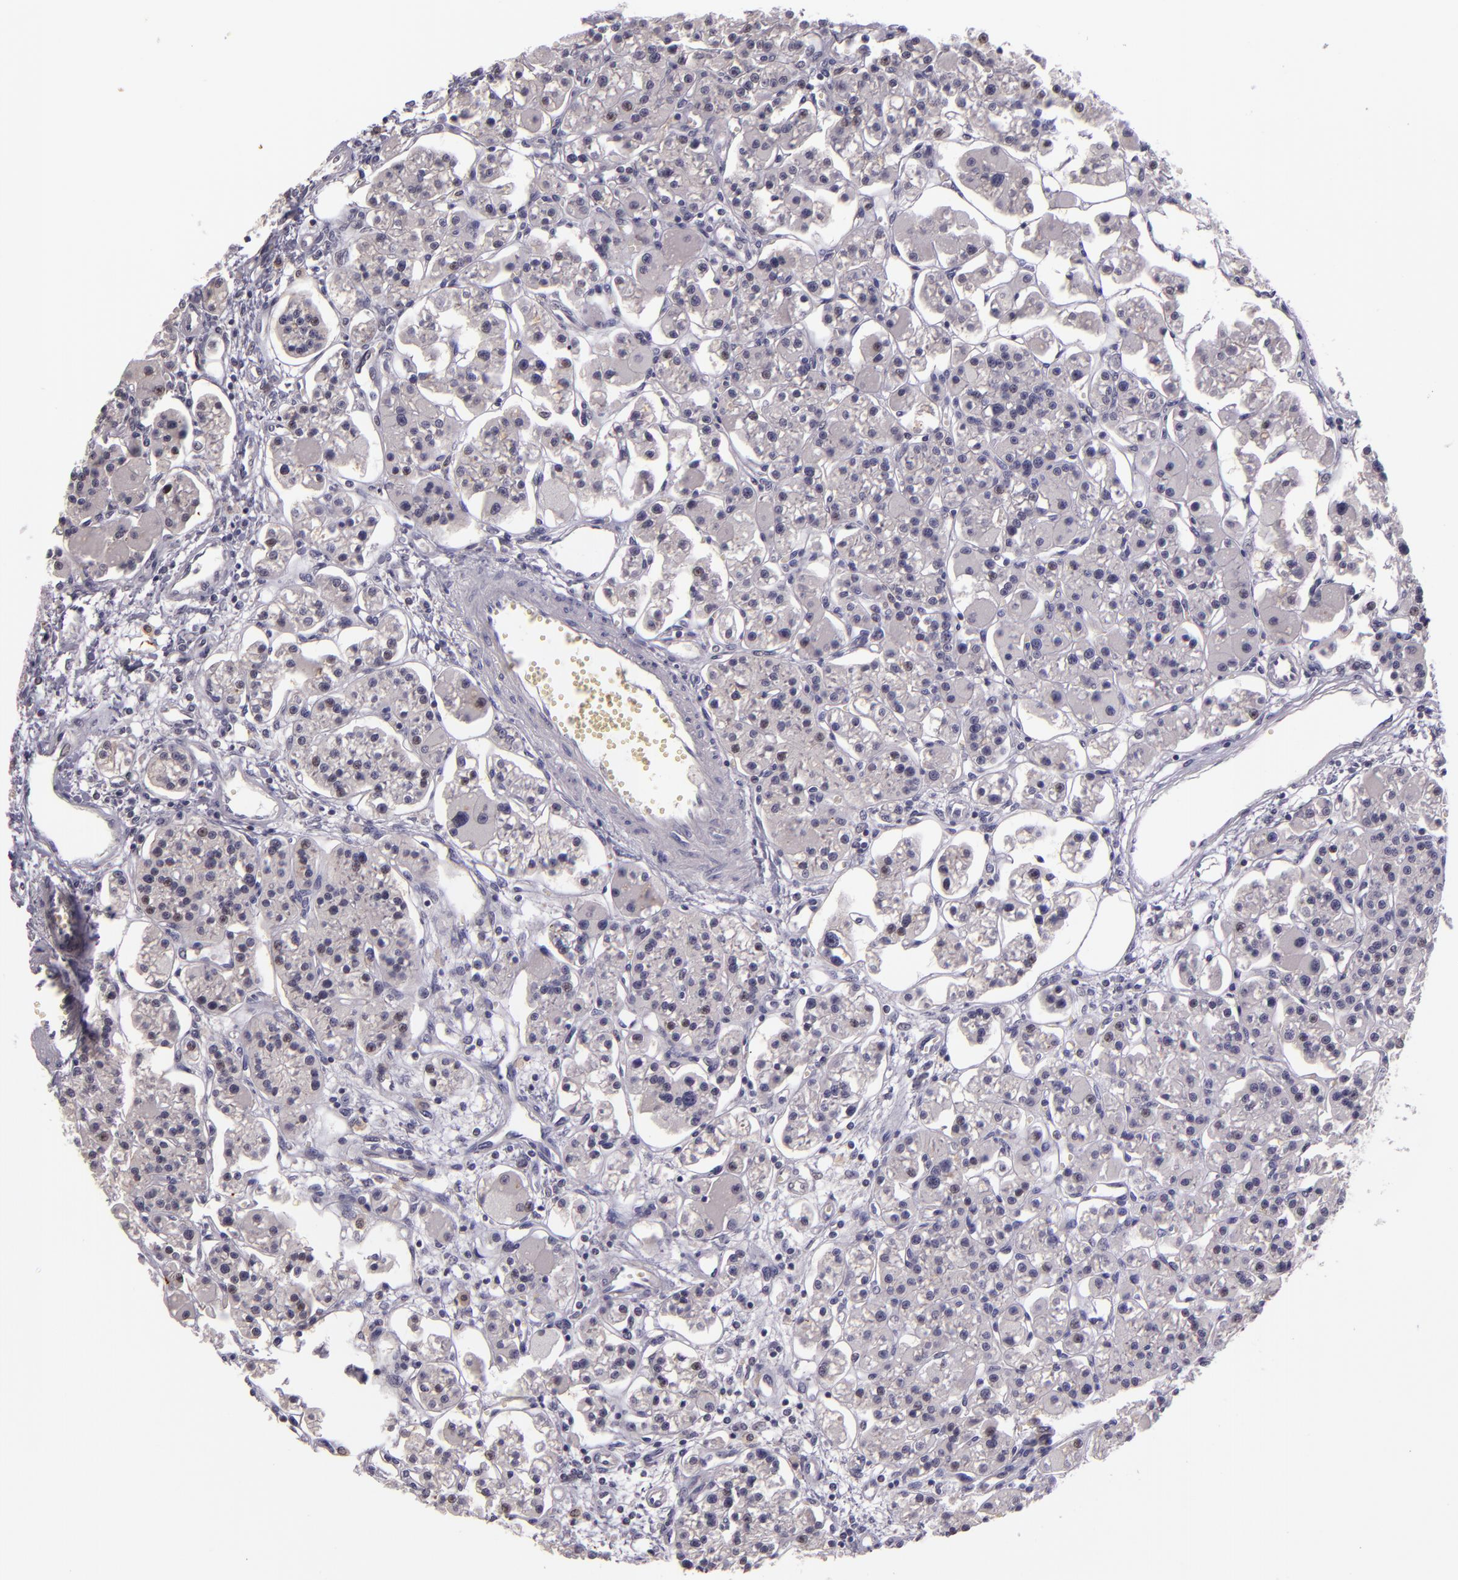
{"staining": {"intensity": "negative", "quantity": "none", "location": "none"}, "tissue": "parathyroid gland", "cell_type": "Glandular cells", "image_type": "normal", "snomed": [{"axis": "morphology", "description": "Normal tissue, NOS"}, {"axis": "topography", "description": "Parathyroid gland"}], "caption": "Human parathyroid gland stained for a protein using IHC displays no expression in glandular cells.", "gene": "SNCB", "patient": {"sex": "female", "age": 58}}